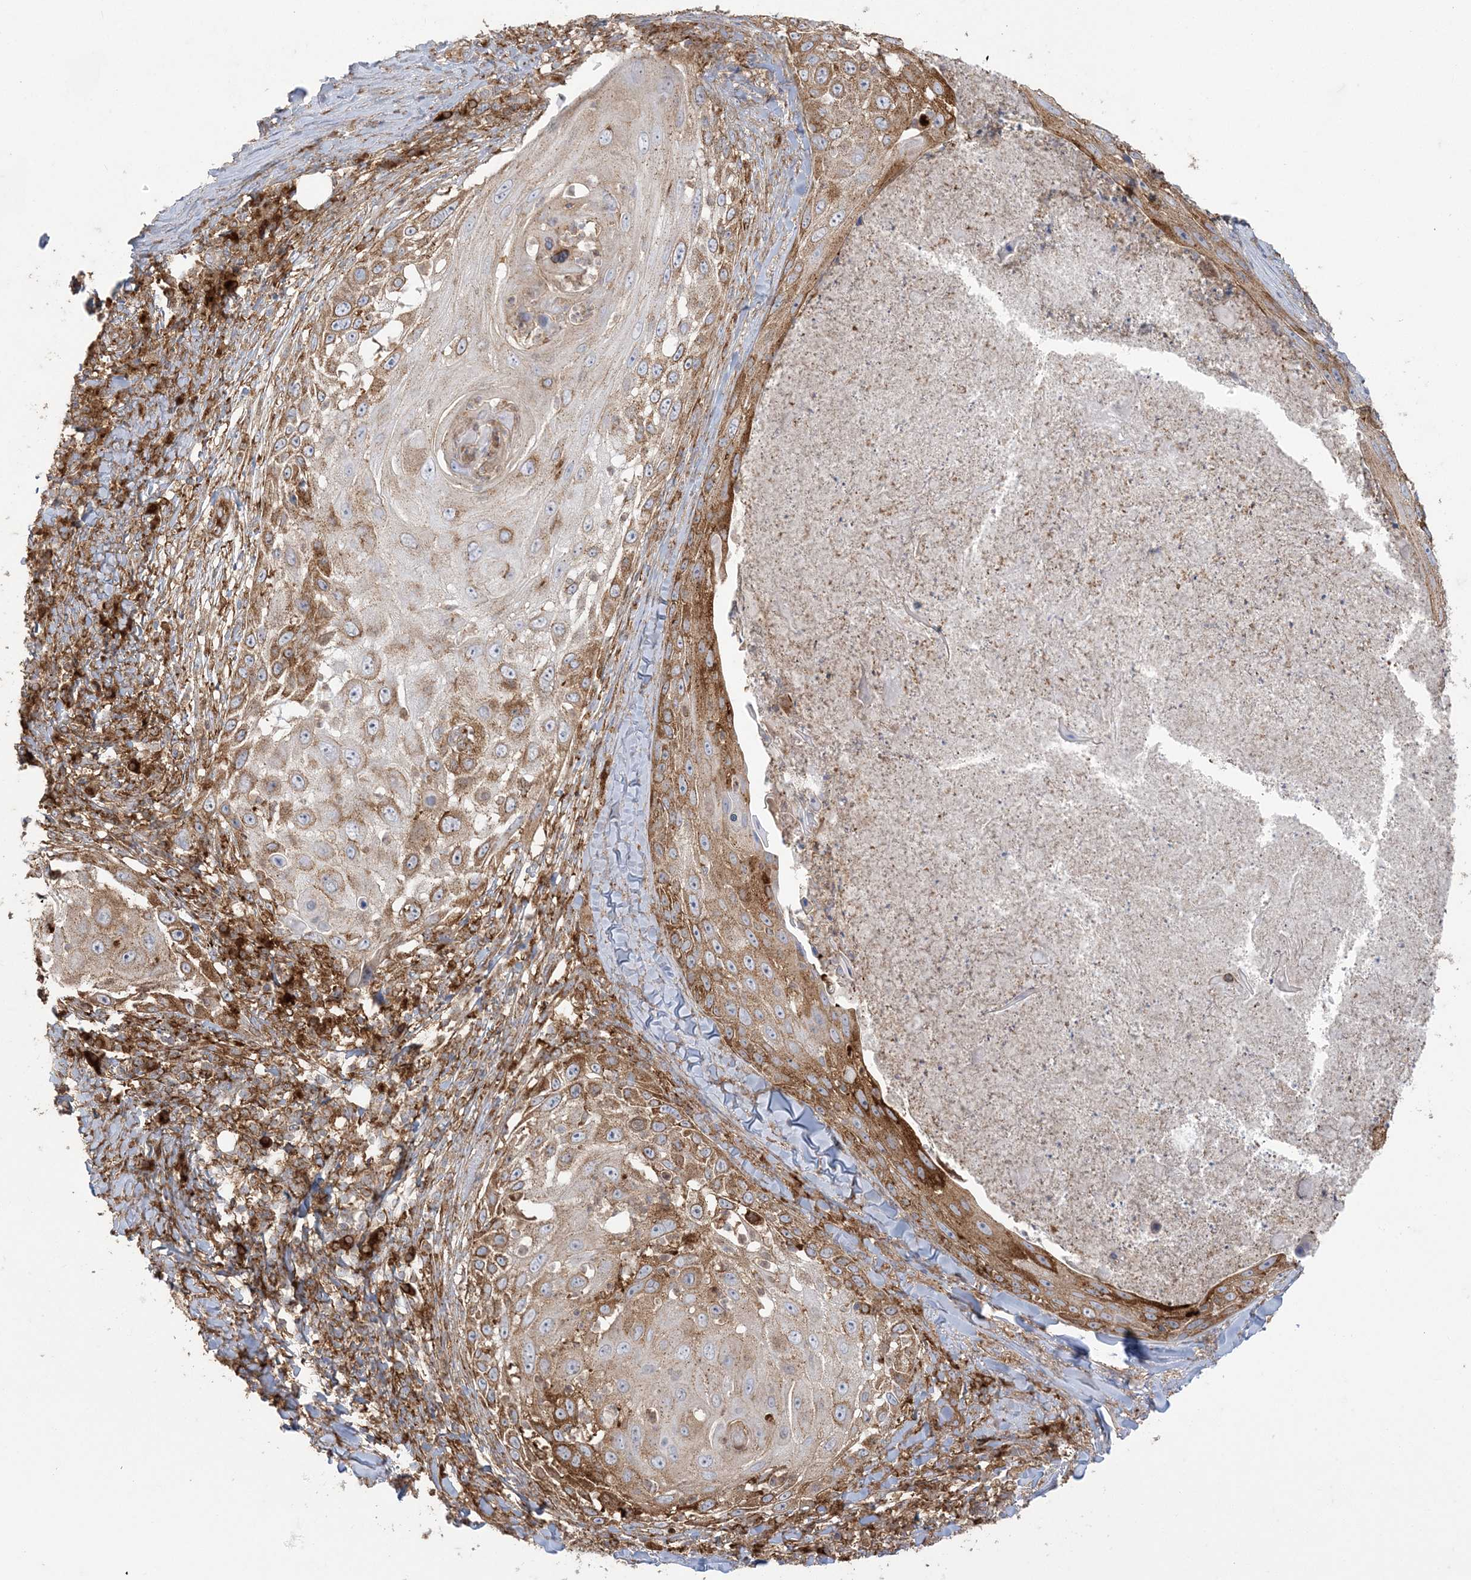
{"staining": {"intensity": "moderate", "quantity": ">75%", "location": "cytoplasmic/membranous"}, "tissue": "skin cancer", "cell_type": "Tumor cells", "image_type": "cancer", "snomed": [{"axis": "morphology", "description": "Squamous cell carcinoma, NOS"}, {"axis": "topography", "description": "Skin"}], "caption": "Skin squamous cell carcinoma stained with immunohistochemistry demonstrates moderate cytoplasmic/membranous positivity in approximately >75% of tumor cells. The staining is performed using DAB brown chromogen to label protein expression. The nuclei are counter-stained blue using hematoxylin.", "gene": "DERL3", "patient": {"sex": "female", "age": 44}}